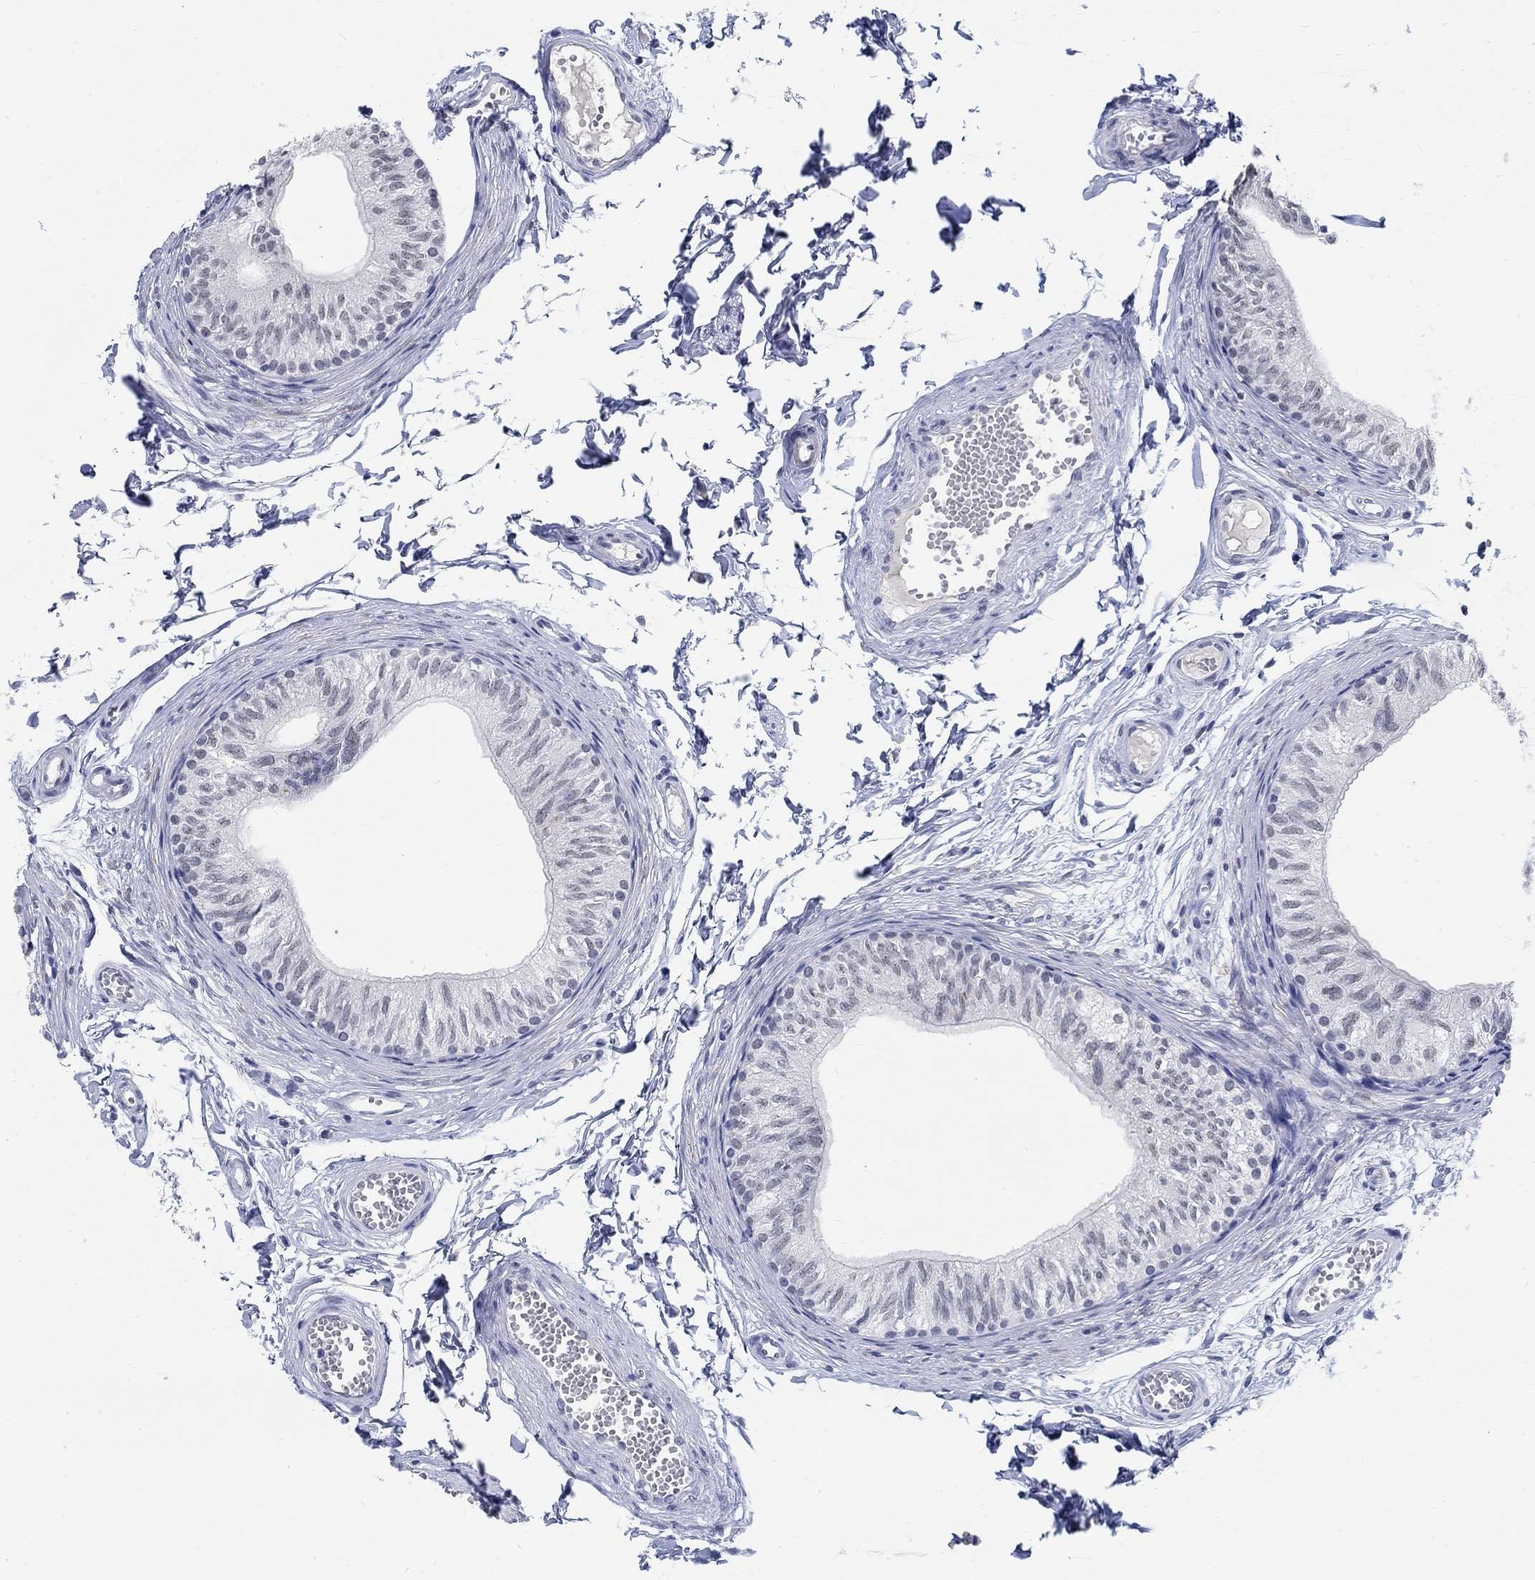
{"staining": {"intensity": "negative", "quantity": "none", "location": "none"}, "tissue": "epididymis", "cell_type": "Glandular cells", "image_type": "normal", "snomed": [{"axis": "morphology", "description": "Normal tissue, NOS"}, {"axis": "topography", "description": "Epididymis"}], "caption": "Immunohistochemical staining of benign epididymis demonstrates no significant expression in glandular cells.", "gene": "ANKS1B", "patient": {"sex": "male", "age": 22}}